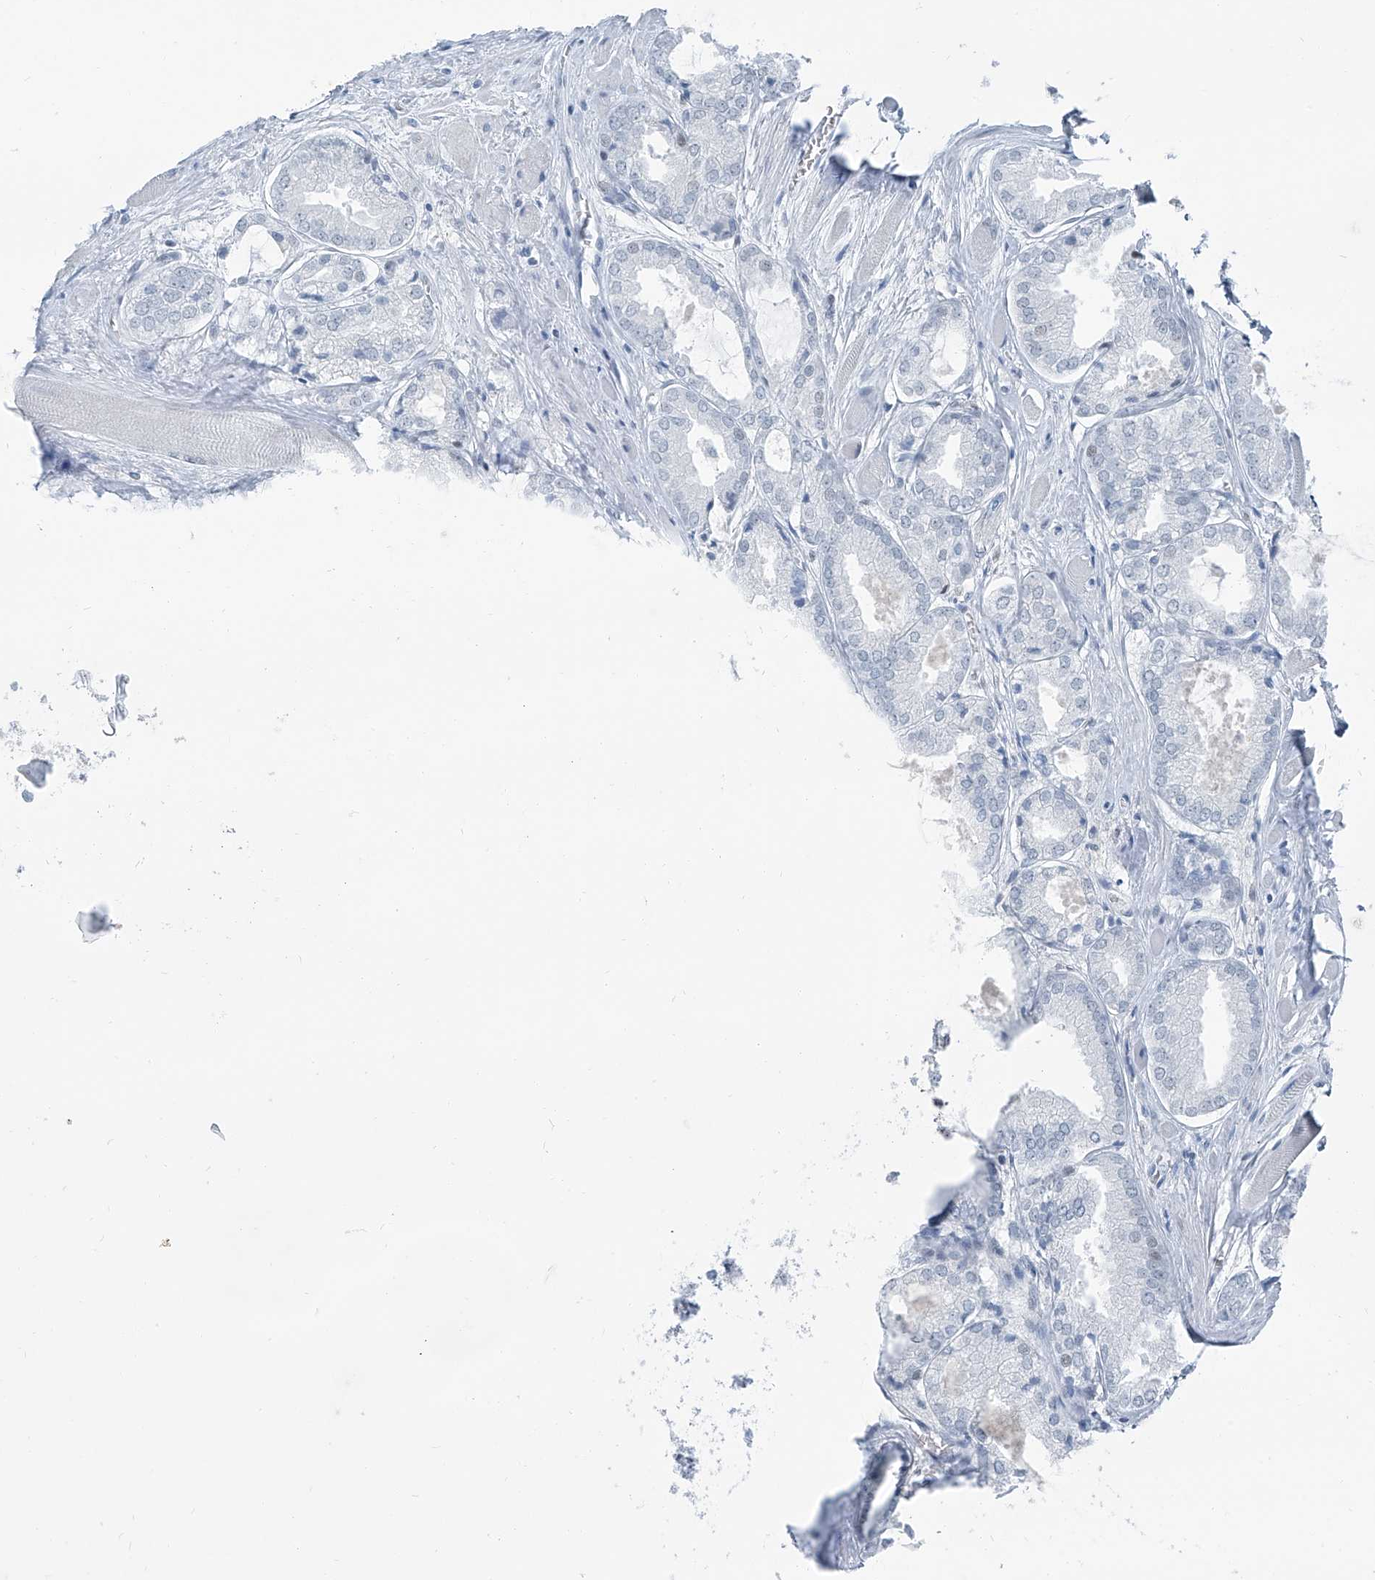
{"staining": {"intensity": "negative", "quantity": "none", "location": "none"}, "tissue": "prostate cancer", "cell_type": "Tumor cells", "image_type": "cancer", "snomed": [{"axis": "morphology", "description": "Adenocarcinoma, Low grade"}, {"axis": "topography", "description": "Prostate"}], "caption": "High magnification brightfield microscopy of prostate adenocarcinoma (low-grade) stained with DAB (brown) and counterstained with hematoxylin (blue): tumor cells show no significant staining. Nuclei are stained in blue.", "gene": "RGN", "patient": {"sex": "male", "age": 67}}